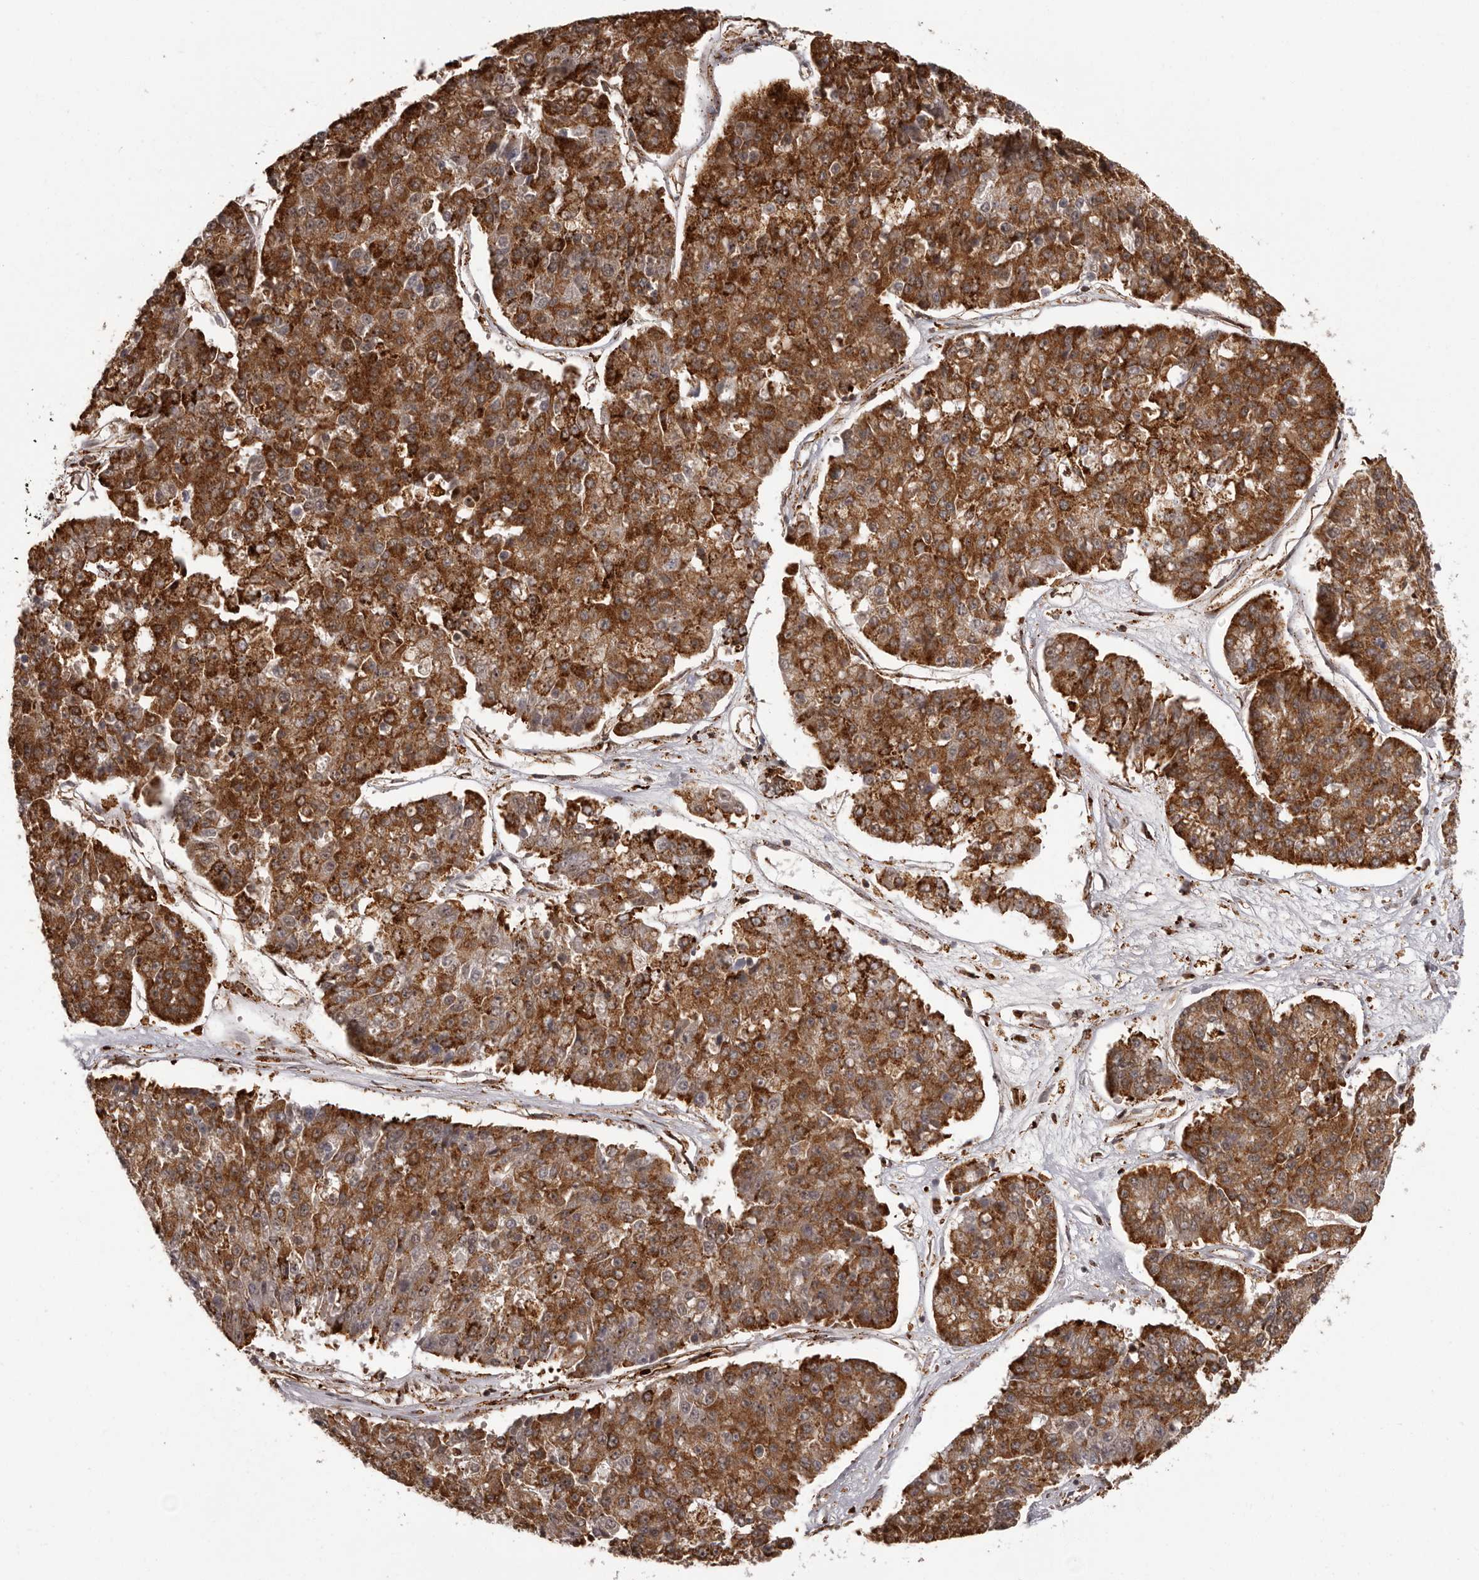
{"staining": {"intensity": "strong", "quantity": ">75%", "location": "cytoplasmic/membranous,nuclear"}, "tissue": "pancreatic cancer", "cell_type": "Tumor cells", "image_type": "cancer", "snomed": [{"axis": "morphology", "description": "Adenocarcinoma, NOS"}, {"axis": "topography", "description": "Pancreas"}], "caption": "Human pancreatic cancer stained for a protein (brown) demonstrates strong cytoplasmic/membranous and nuclear positive expression in about >75% of tumor cells.", "gene": "IL32", "patient": {"sex": "male", "age": 50}}